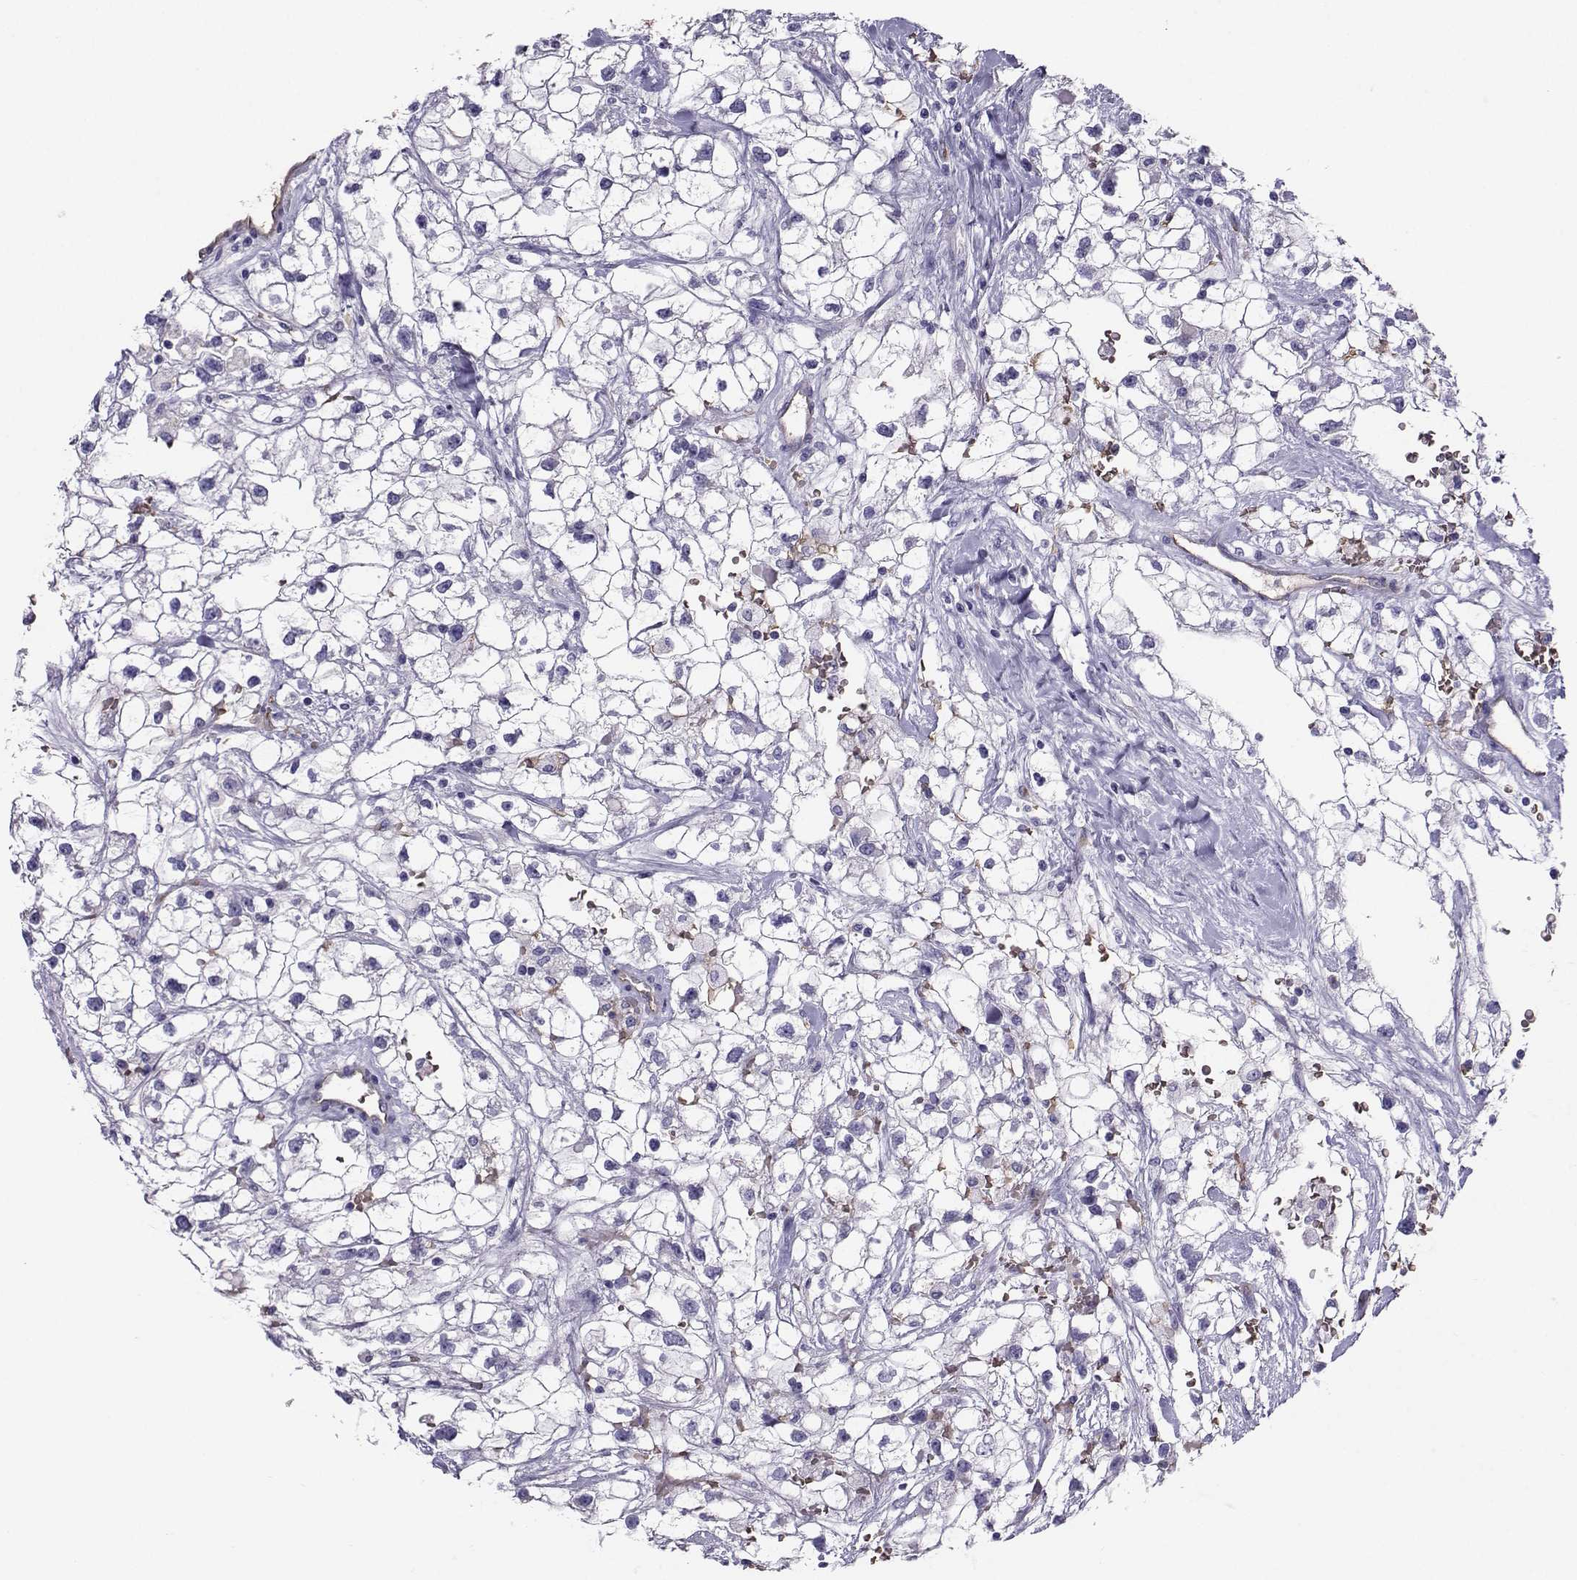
{"staining": {"intensity": "negative", "quantity": "none", "location": "none"}, "tissue": "renal cancer", "cell_type": "Tumor cells", "image_type": "cancer", "snomed": [{"axis": "morphology", "description": "Adenocarcinoma, NOS"}, {"axis": "topography", "description": "Kidney"}], "caption": "This is an immunohistochemistry (IHC) photomicrograph of renal cancer (adenocarcinoma). There is no expression in tumor cells.", "gene": "CLUL1", "patient": {"sex": "male", "age": 59}}